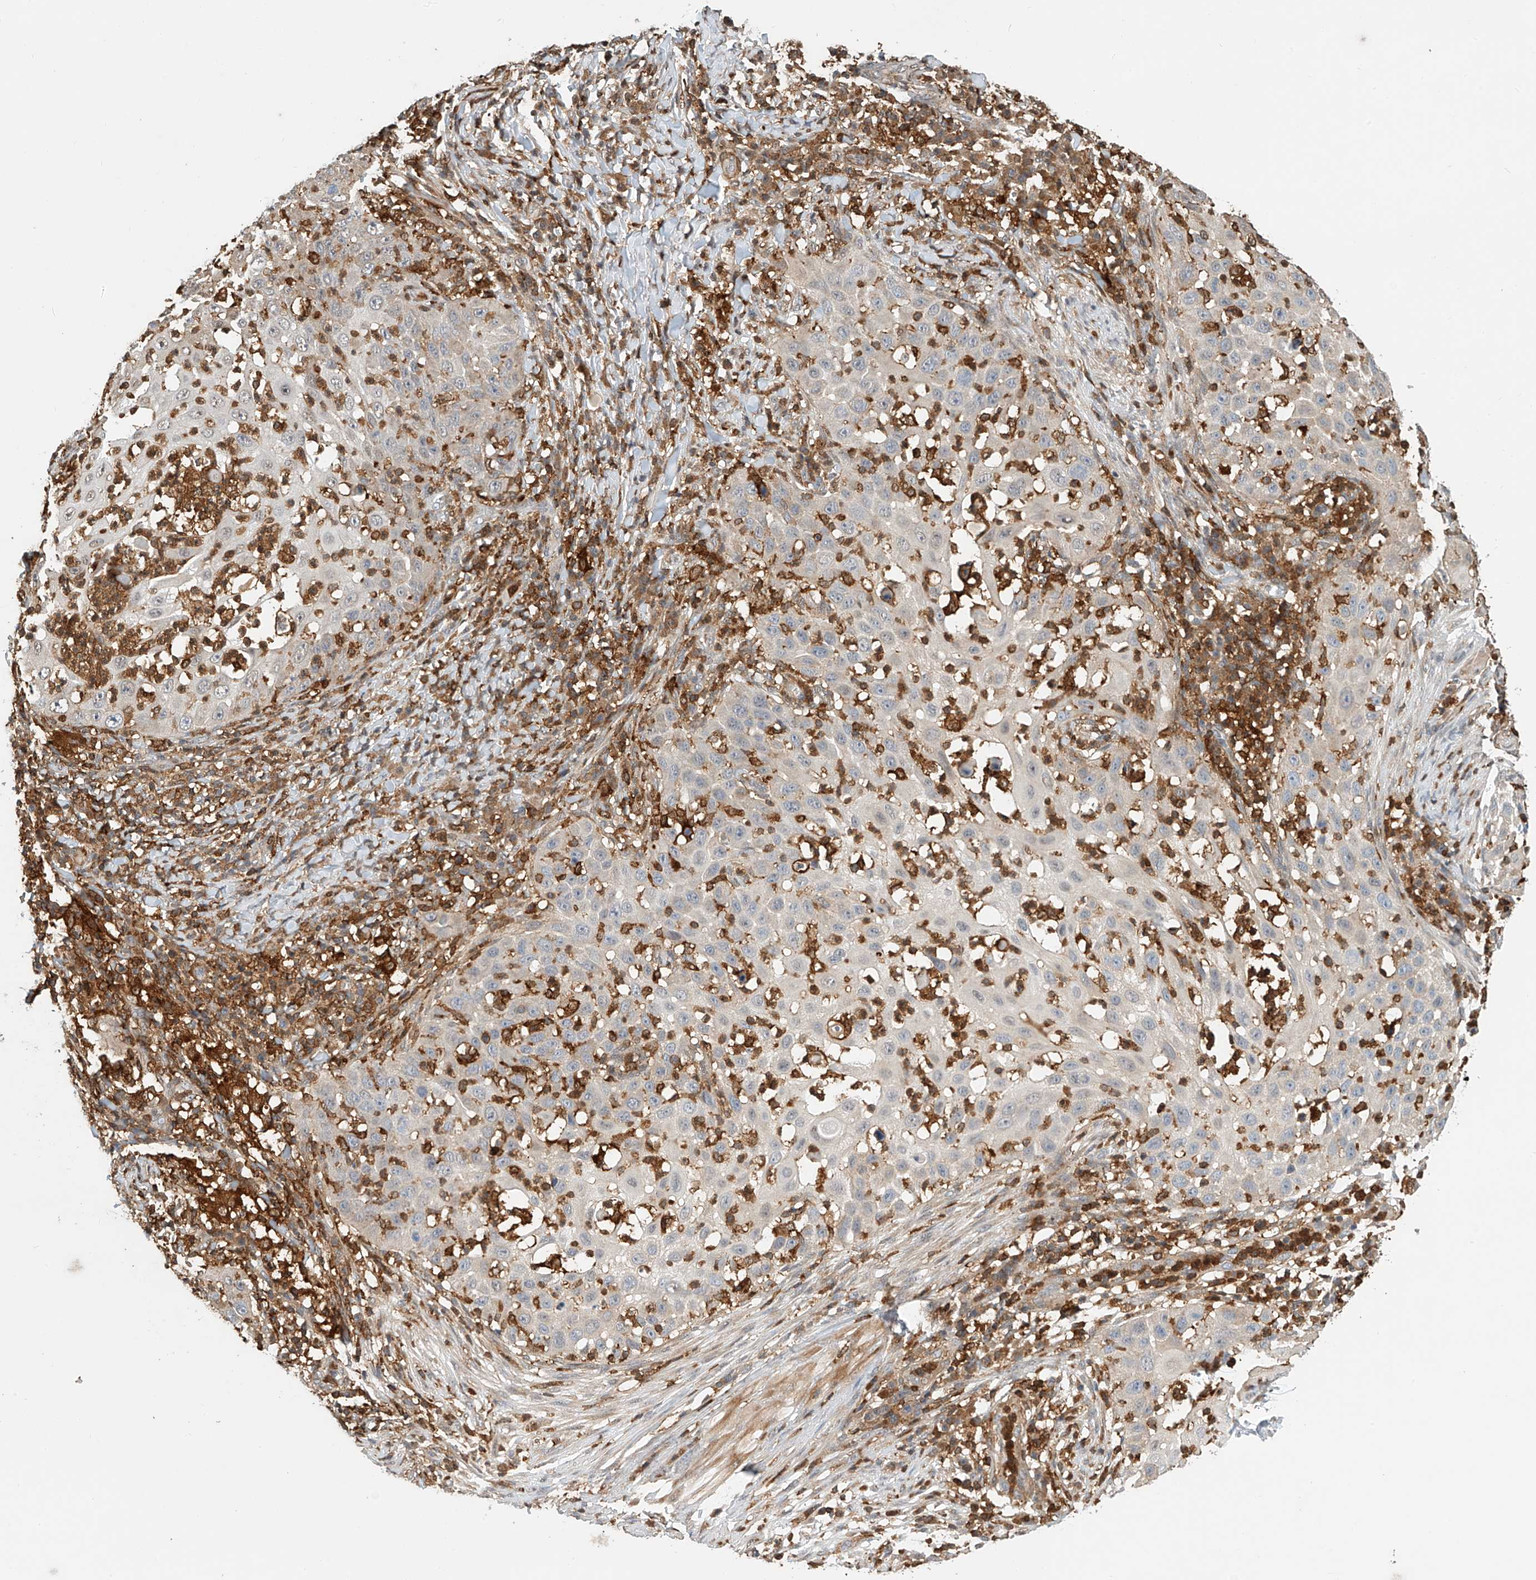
{"staining": {"intensity": "negative", "quantity": "none", "location": "none"}, "tissue": "skin cancer", "cell_type": "Tumor cells", "image_type": "cancer", "snomed": [{"axis": "morphology", "description": "Squamous cell carcinoma, NOS"}, {"axis": "topography", "description": "Skin"}], "caption": "Skin cancer (squamous cell carcinoma) stained for a protein using immunohistochemistry demonstrates no staining tumor cells.", "gene": "MICAL1", "patient": {"sex": "female", "age": 44}}